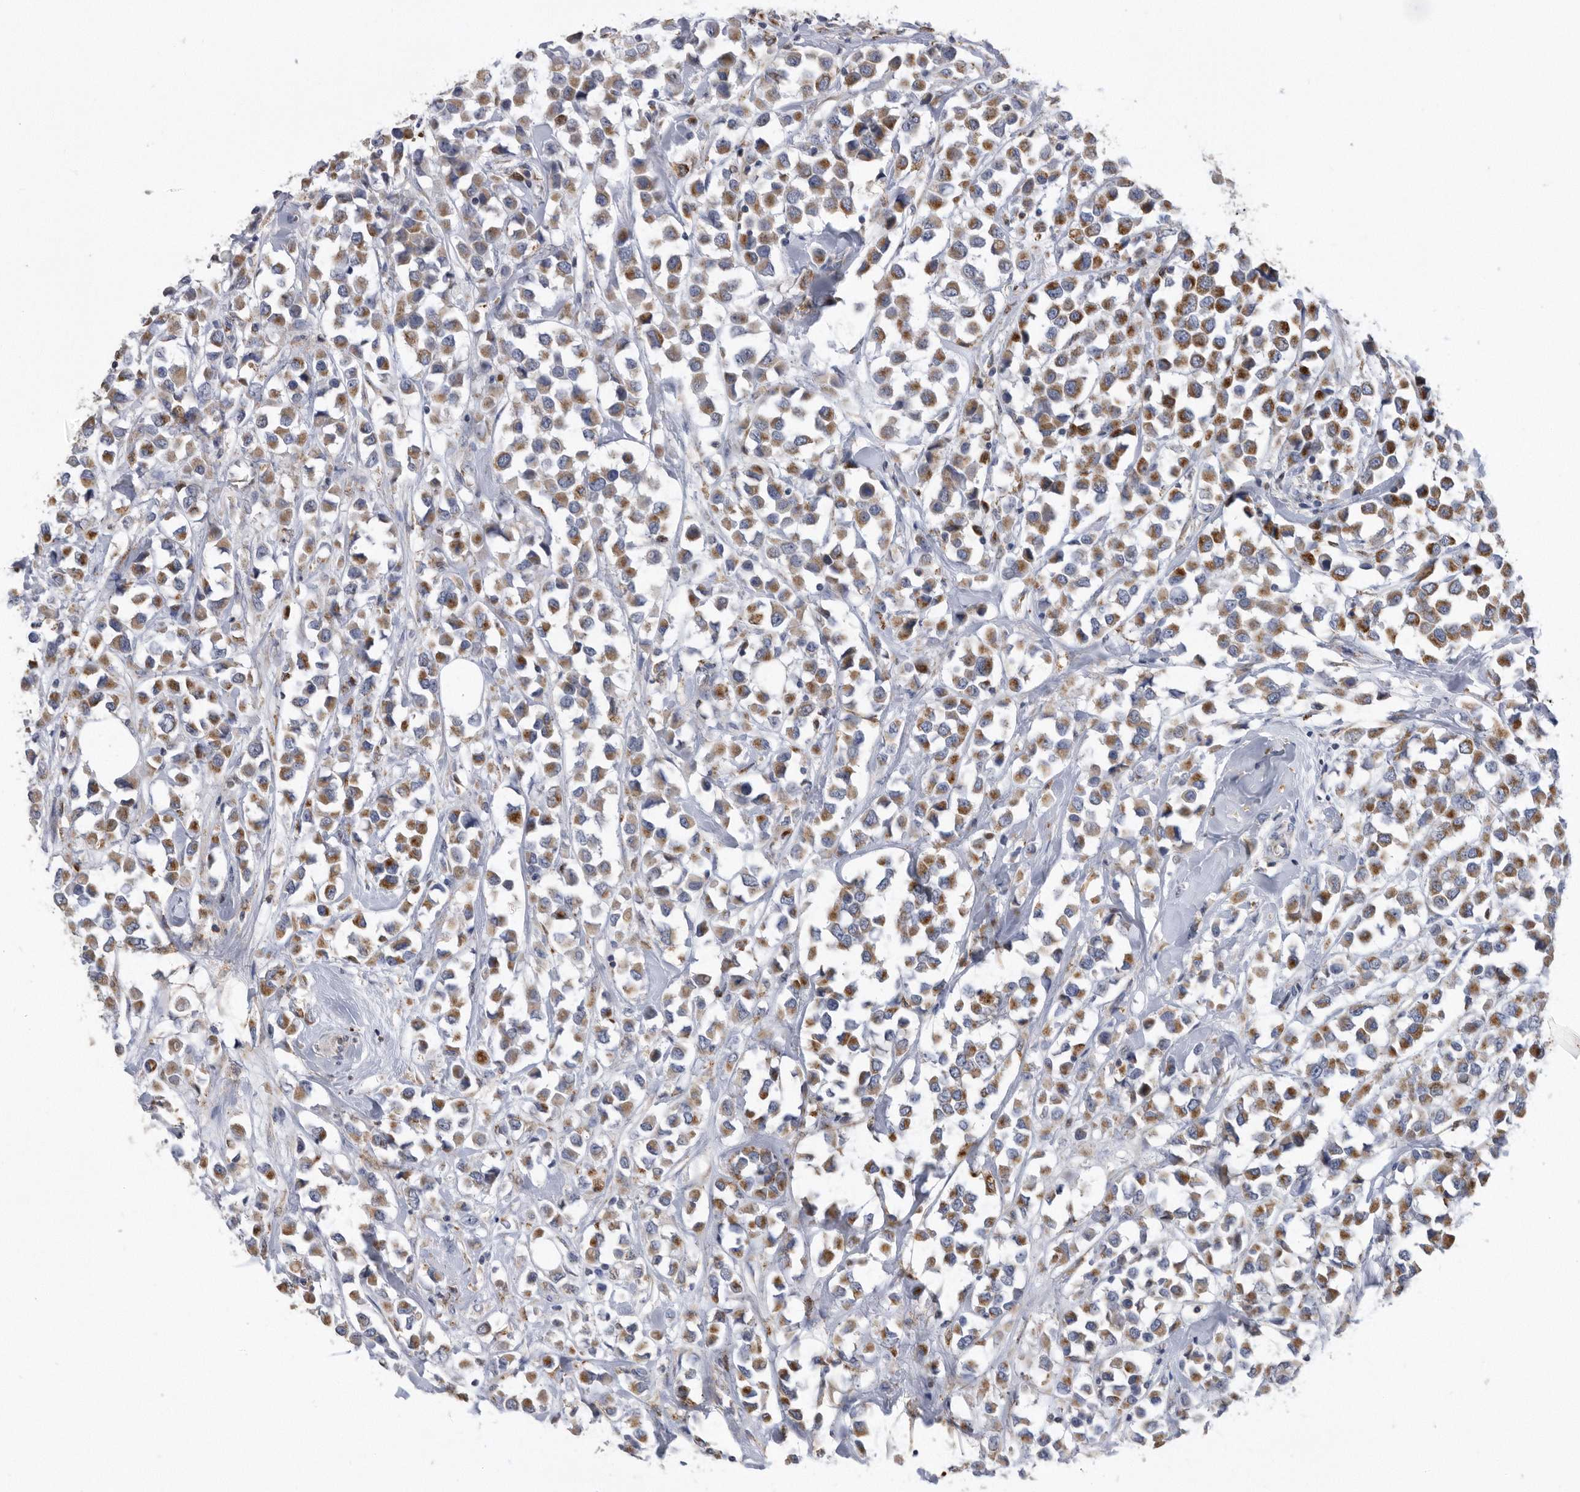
{"staining": {"intensity": "moderate", "quantity": ">75%", "location": "cytoplasmic/membranous"}, "tissue": "breast cancer", "cell_type": "Tumor cells", "image_type": "cancer", "snomed": [{"axis": "morphology", "description": "Duct carcinoma"}, {"axis": "topography", "description": "Breast"}], "caption": "About >75% of tumor cells in breast cancer exhibit moderate cytoplasmic/membranous protein expression as visualized by brown immunohistochemical staining.", "gene": "CRISPLD2", "patient": {"sex": "female", "age": 61}}